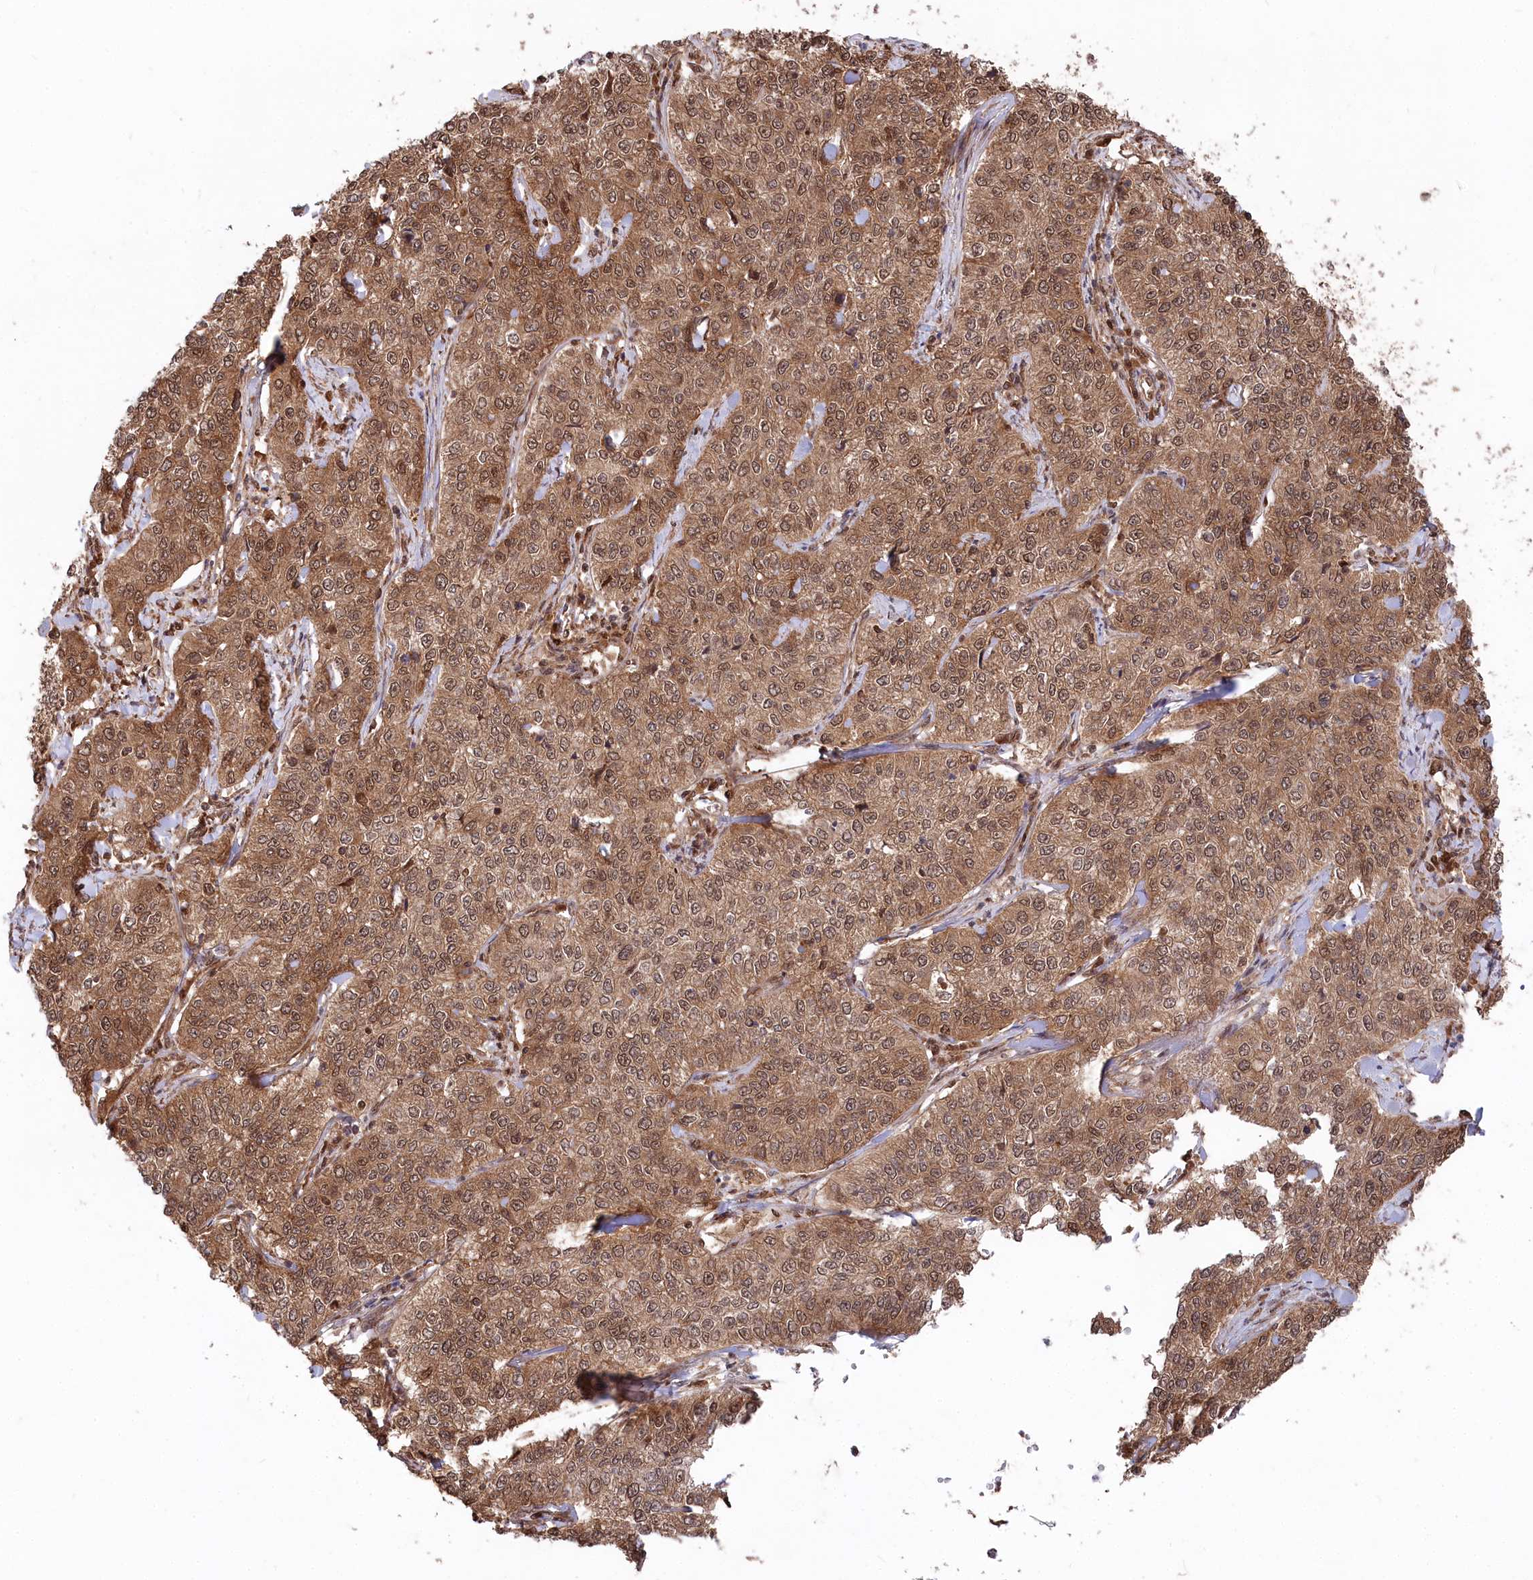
{"staining": {"intensity": "strong", "quantity": ">75%", "location": "cytoplasmic/membranous,nuclear"}, "tissue": "cervical cancer", "cell_type": "Tumor cells", "image_type": "cancer", "snomed": [{"axis": "morphology", "description": "Squamous cell carcinoma, NOS"}, {"axis": "topography", "description": "Cervix"}], "caption": "About >75% of tumor cells in human cervical cancer exhibit strong cytoplasmic/membranous and nuclear protein positivity as visualized by brown immunohistochemical staining.", "gene": "PSMA1", "patient": {"sex": "female", "age": 35}}